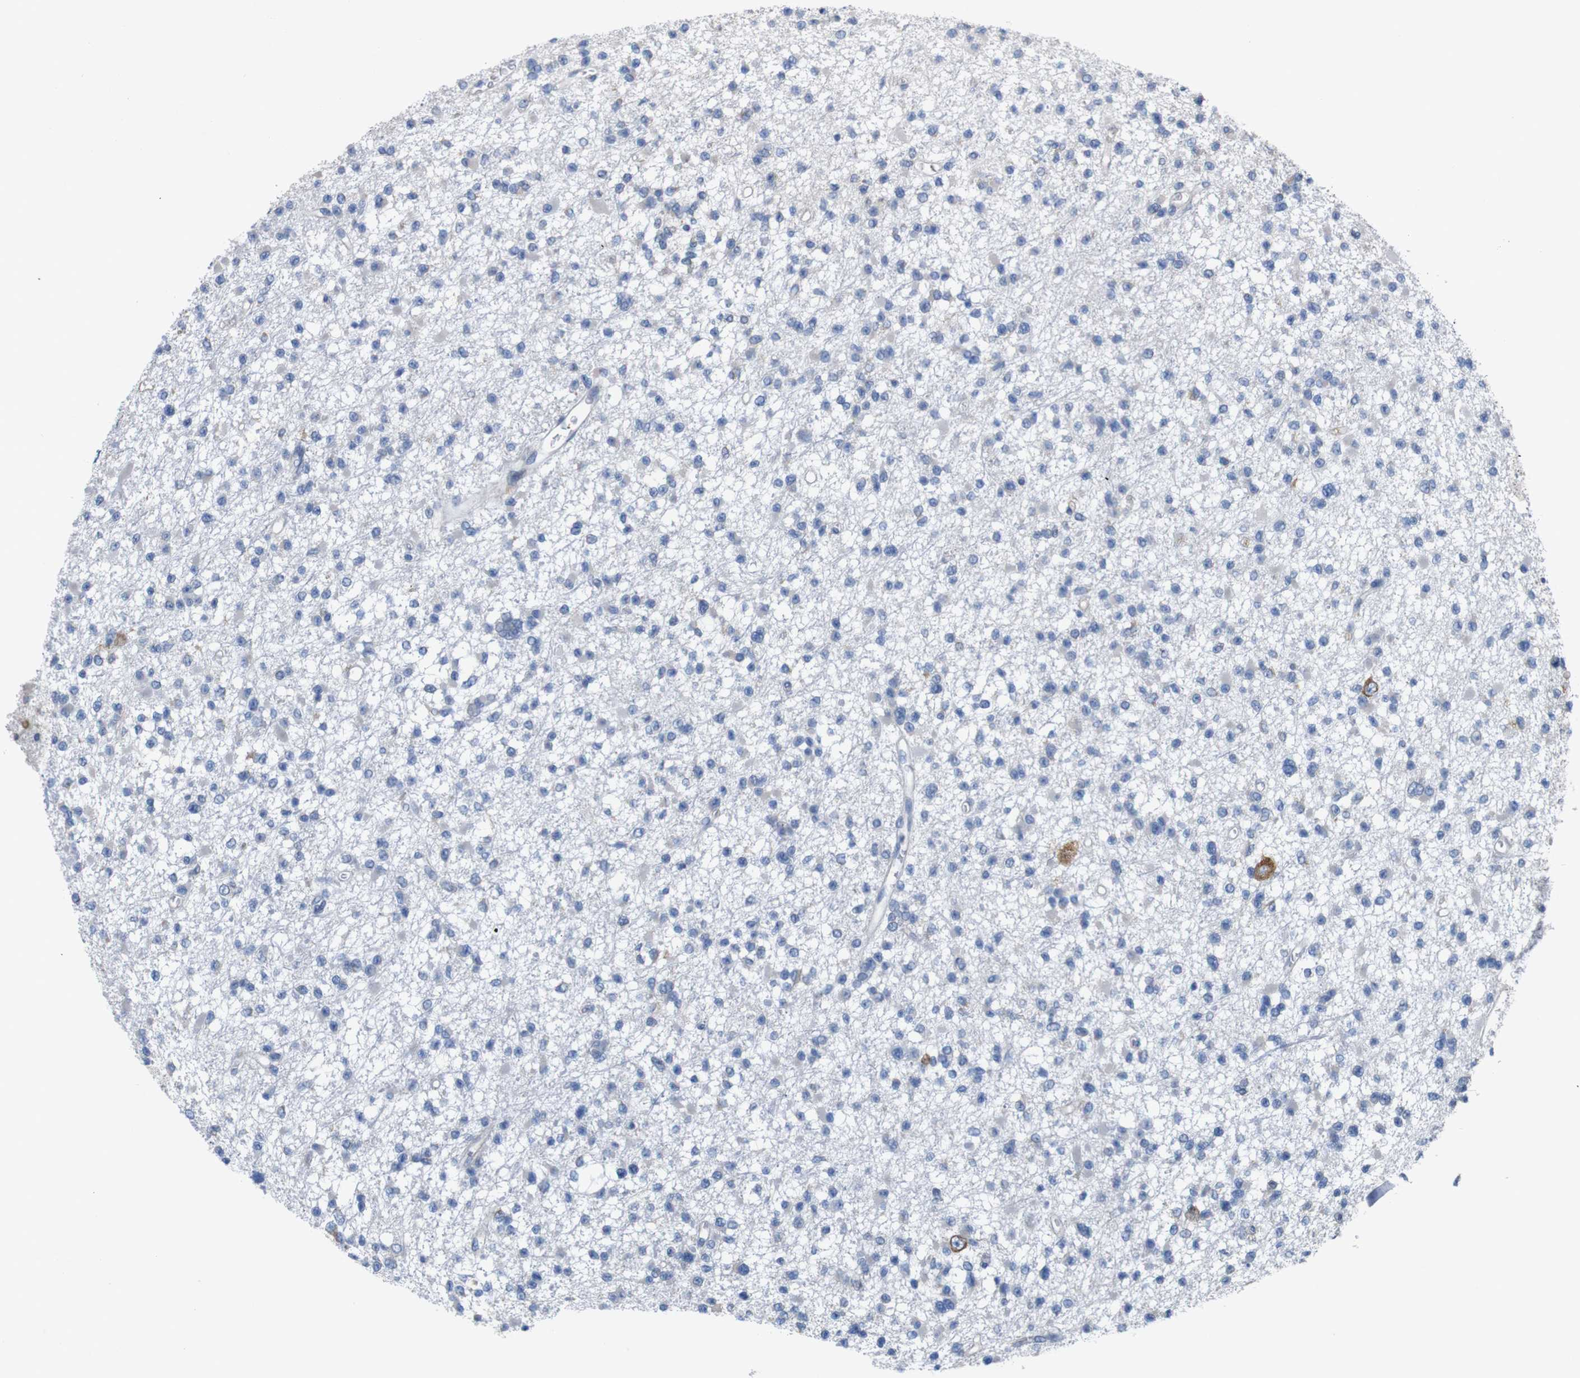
{"staining": {"intensity": "negative", "quantity": "none", "location": "none"}, "tissue": "glioma", "cell_type": "Tumor cells", "image_type": "cancer", "snomed": [{"axis": "morphology", "description": "Glioma, malignant, Low grade"}, {"axis": "topography", "description": "Brain"}], "caption": "Malignant glioma (low-grade) stained for a protein using immunohistochemistry (IHC) shows no positivity tumor cells.", "gene": "MYEOV", "patient": {"sex": "female", "age": 22}}